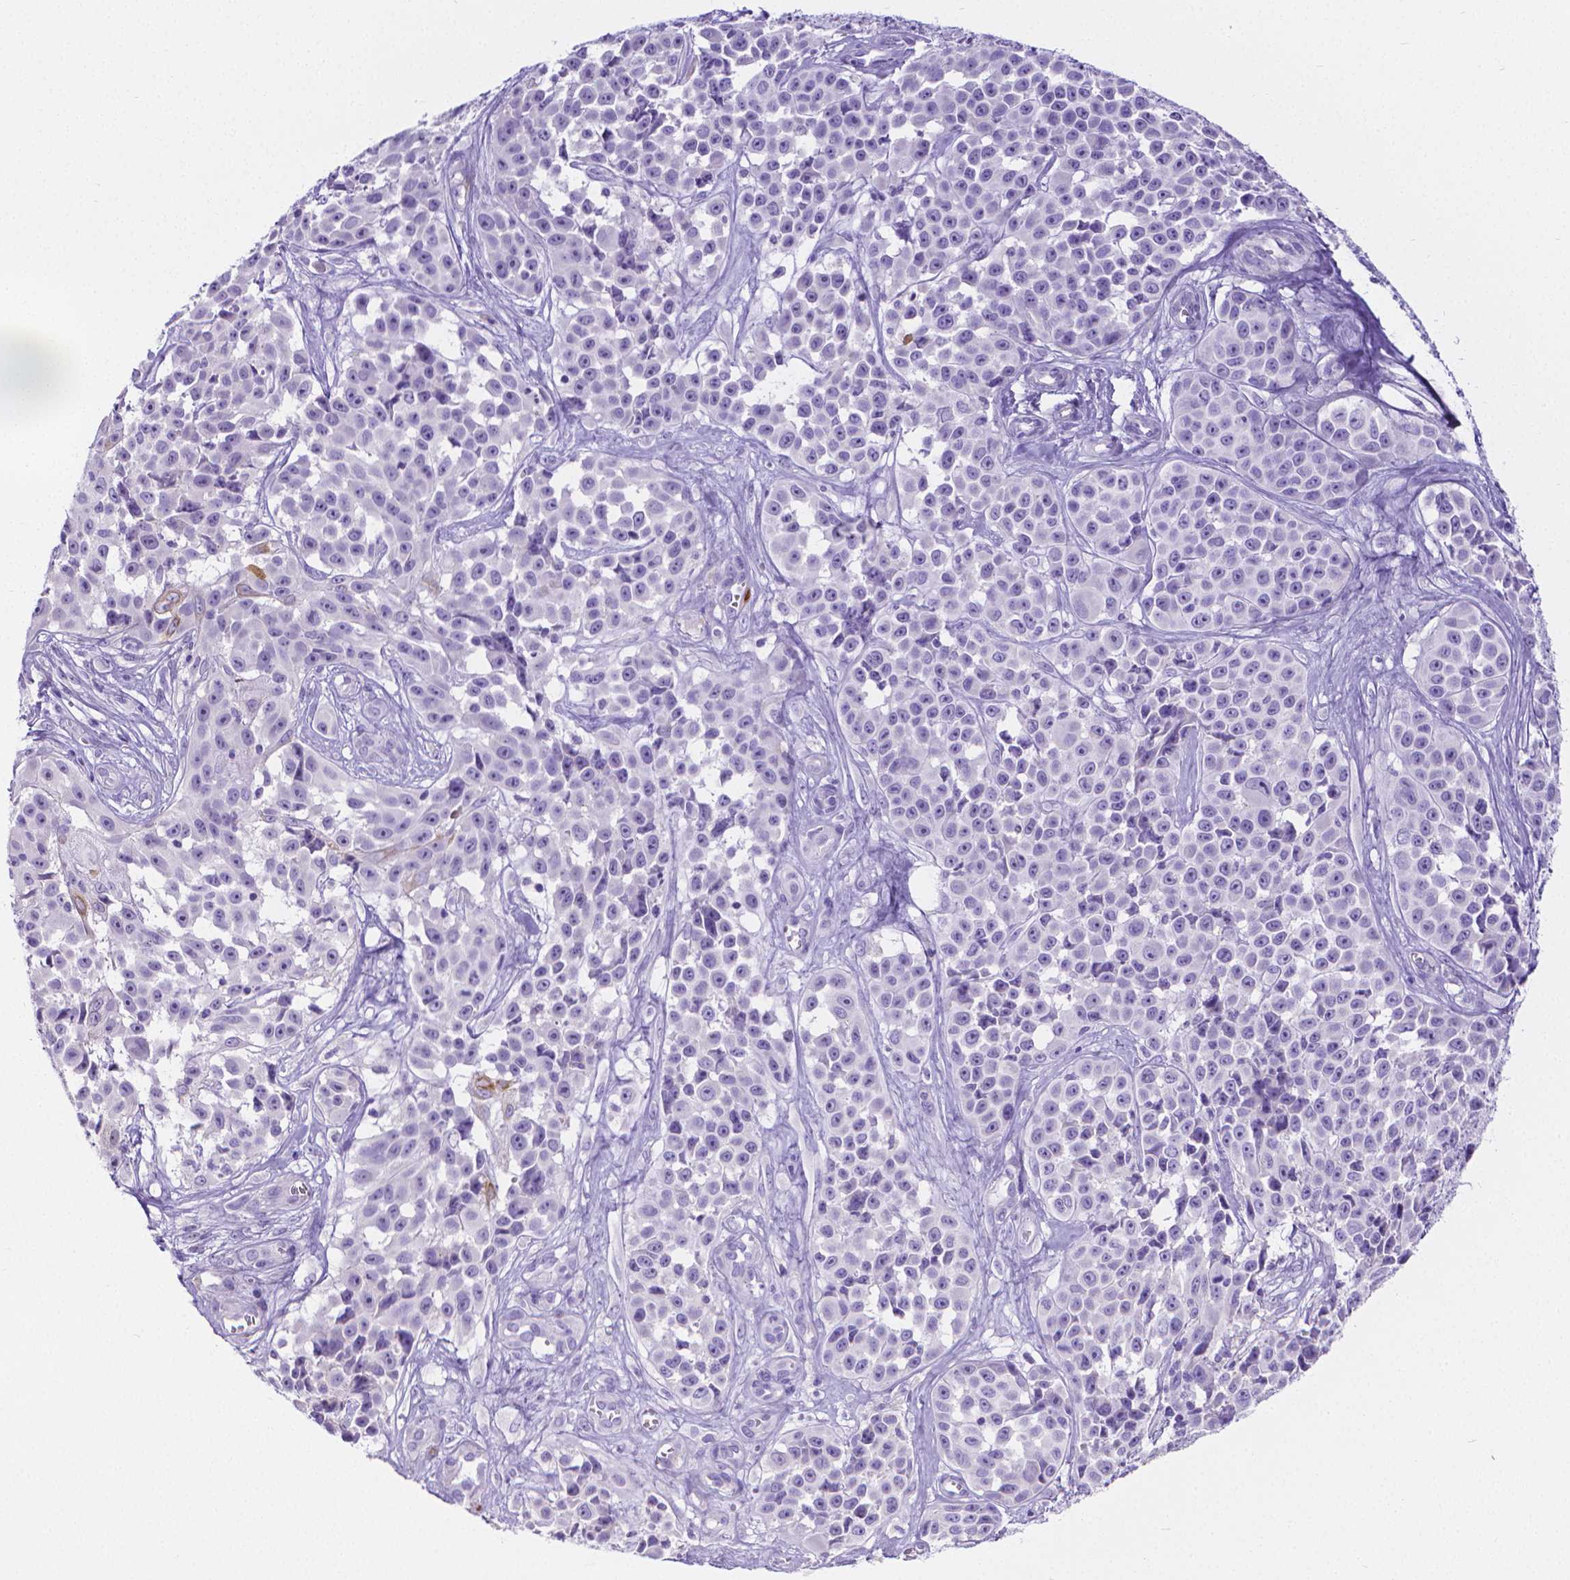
{"staining": {"intensity": "negative", "quantity": "none", "location": "none"}, "tissue": "melanoma", "cell_type": "Tumor cells", "image_type": "cancer", "snomed": [{"axis": "morphology", "description": "Malignant melanoma, NOS"}, {"axis": "topography", "description": "Skin"}], "caption": "Melanoma was stained to show a protein in brown. There is no significant positivity in tumor cells.", "gene": "MMP9", "patient": {"sex": "female", "age": 88}}